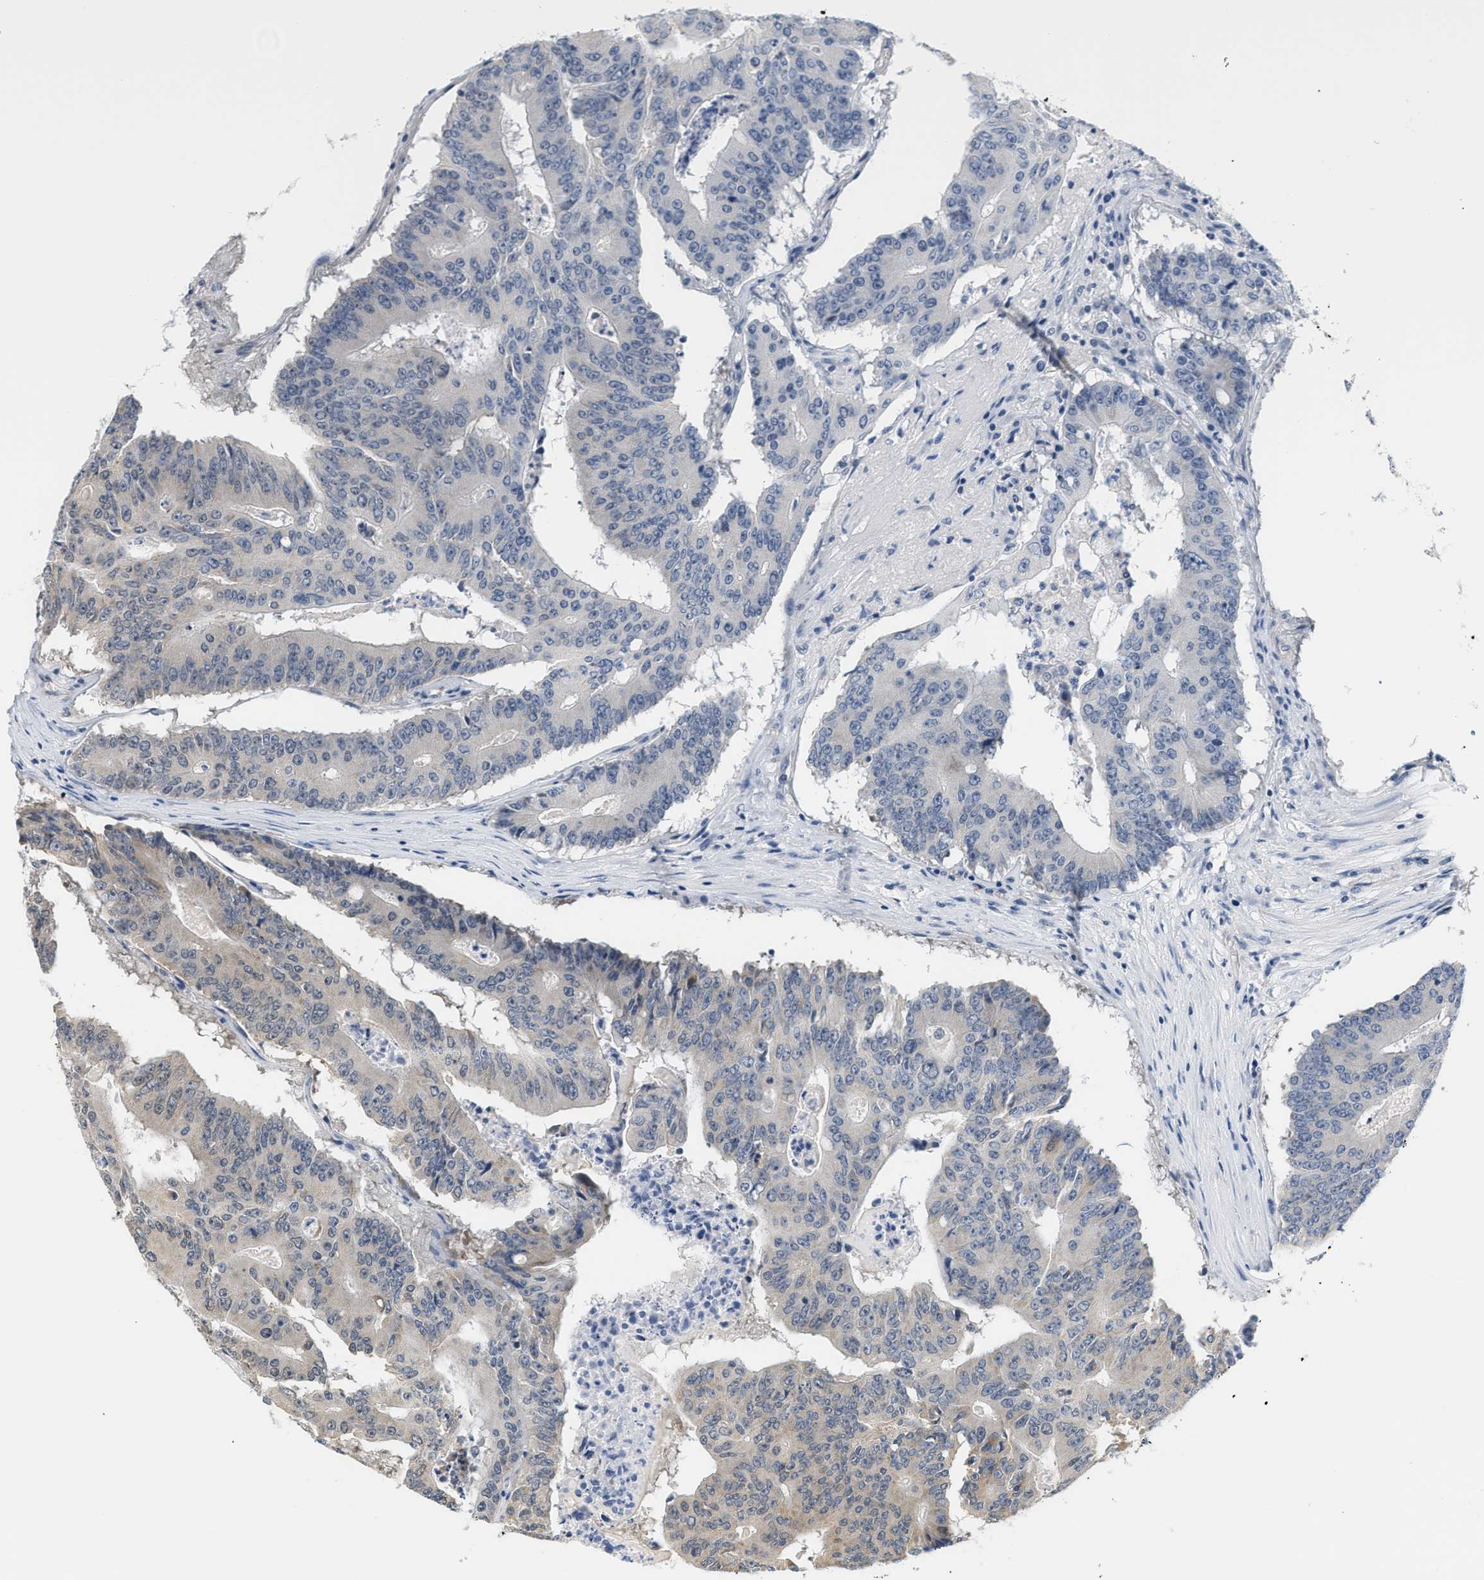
{"staining": {"intensity": "weak", "quantity": "<25%", "location": "cytoplasmic/membranous"}, "tissue": "colorectal cancer", "cell_type": "Tumor cells", "image_type": "cancer", "snomed": [{"axis": "morphology", "description": "Adenocarcinoma, NOS"}, {"axis": "topography", "description": "Colon"}], "caption": "Immunohistochemistry (IHC) of human colorectal cancer (adenocarcinoma) displays no expression in tumor cells.", "gene": "GIGYF1", "patient": {"sex": "male", "age": 87}}